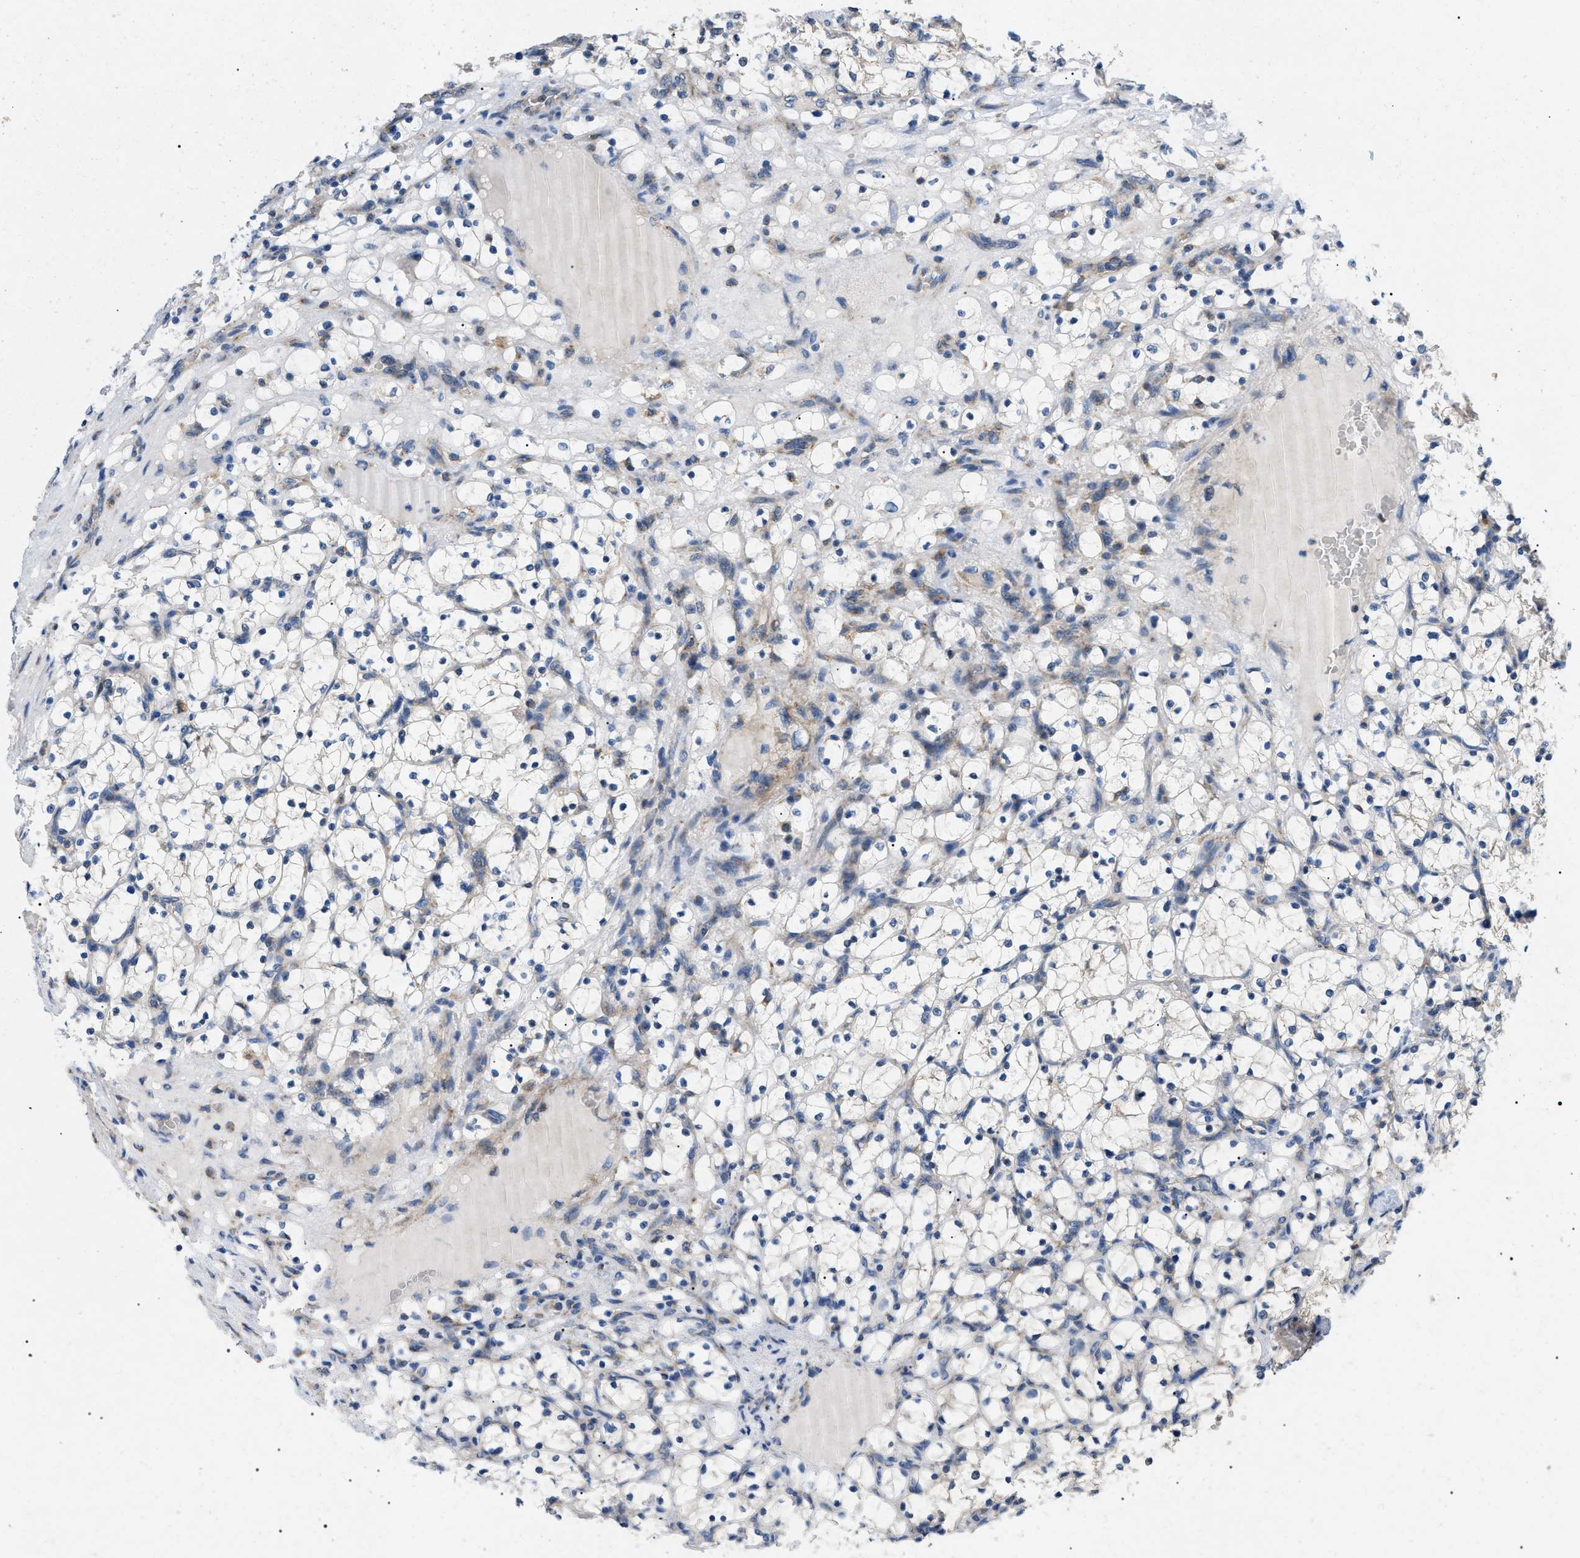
{"staining": {"intensity": "weak", "quantity": "<25%", "location": "cytoplasmic/membranous"}, "tissue": "renal cancer", "cell_type": "Tumor cells", "image_type": "cancer", "snomed": [{"axis": "morphology", "description": "Adenocarcinoma, NOS"}, {"axis": "topography", "description": "Kidney"}], "caption": "A histopathology image of renal cancer stained for a protein exhibits no brown staining in tumor cells. (Immunohistochemistry, brightfield microscopy, high magnification).", "gene": "TOMM6", "patient": {"sex": "female", "age": 69}}